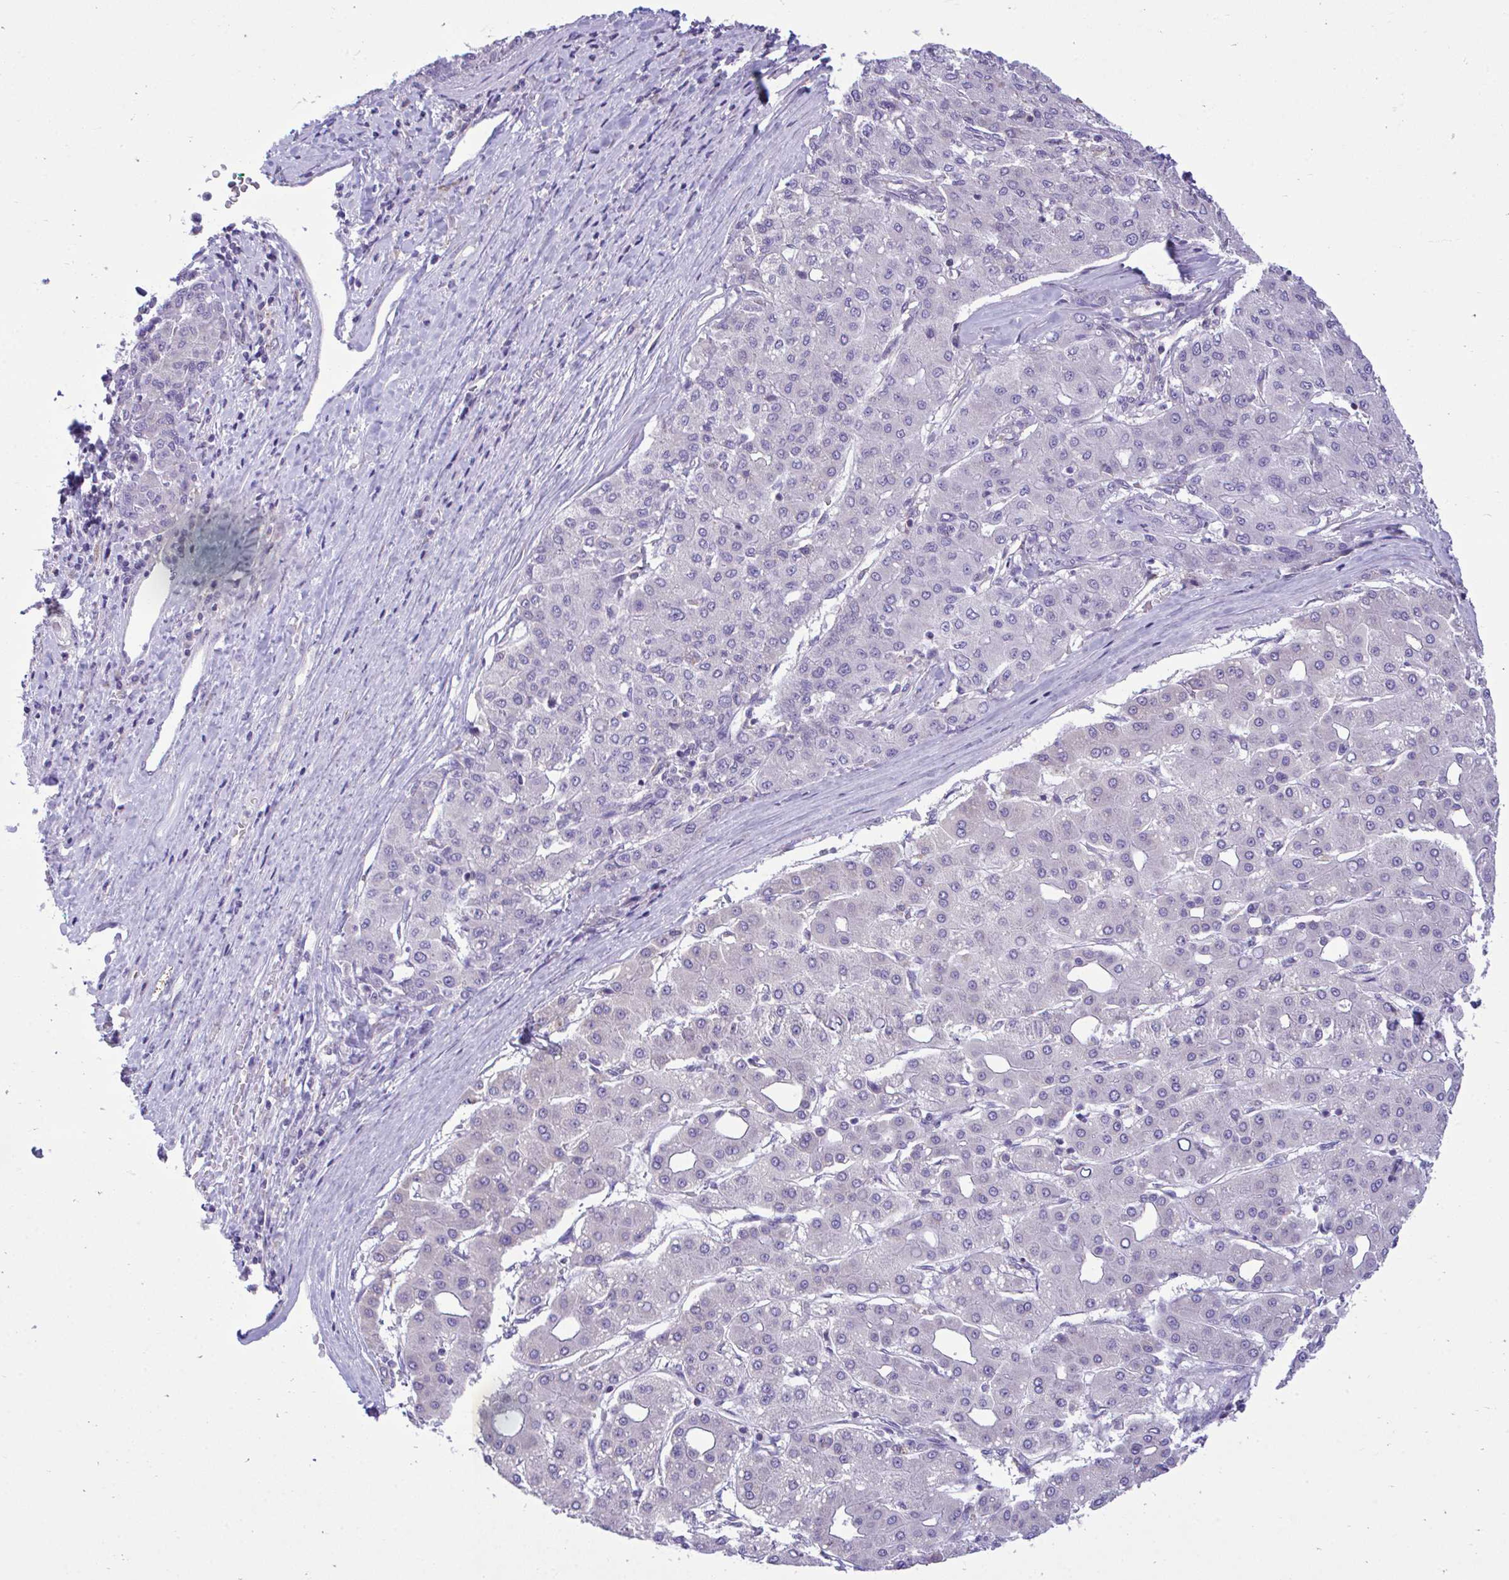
{"staining": {"intensity": "negative", "quantity": "none", "location": "none"}, "tissue": "liver cancer", "cell_type": "Tumor cells", "image_type": "cancer", "snomed": [{"axis": "morphology", "description": "Carcinoma, Hepatocellular, NOS"}, {"axis": "topography", "description": "Liver"}], "caption": "DAB (3,3'-diaminobenzidine) immunohistochemical staining of human hepatocellular carcinoma (liver) displays no significant positivity in tumor cells.", "gene": "PIGK", "patient": {"sex": "male", "age": 65}}